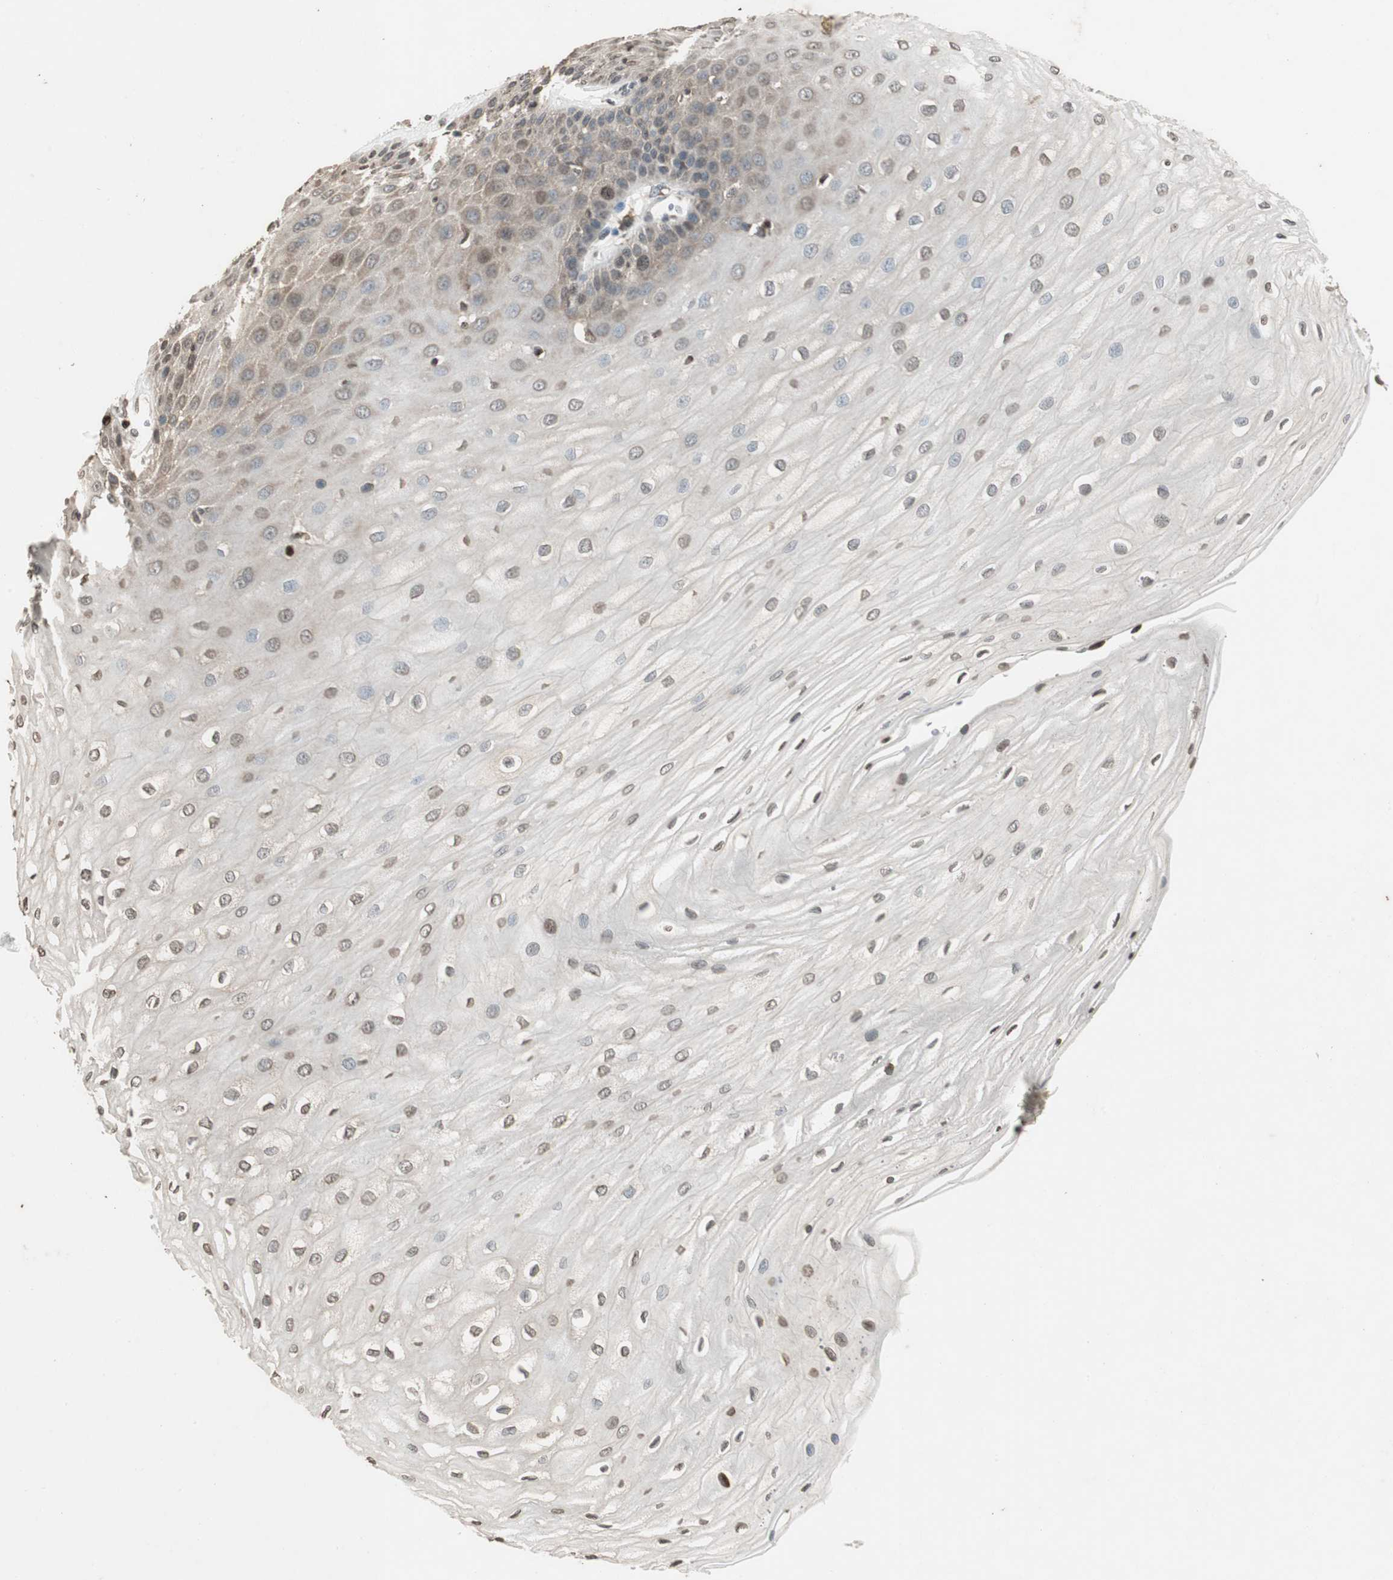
{"staining": {"intensity": "weak", "quantity": "25%-75%", "location": "cytoplasmic/membranous,nuclear"}, "tissue": "esophagus", "cell_type": "Squamous epithelial cells", "image_type": "normal", "snomed": [{"axis": "morphology", "description": "Normal tissue, NOS"}, {"axis": "morphology", "description": "Squamous cell carcinoma, NOS"}, {"axis": "topography", "description": "Esophagus"}], "caption": "The photomicrograph reveals a brown stain indicating the presence of a protein in the cytoplasmic/membranous,nuclear of squamous epithelial cells in esophagus.", "gene": "PRKG1", "patient": {"sex": "male", "age": 65}}